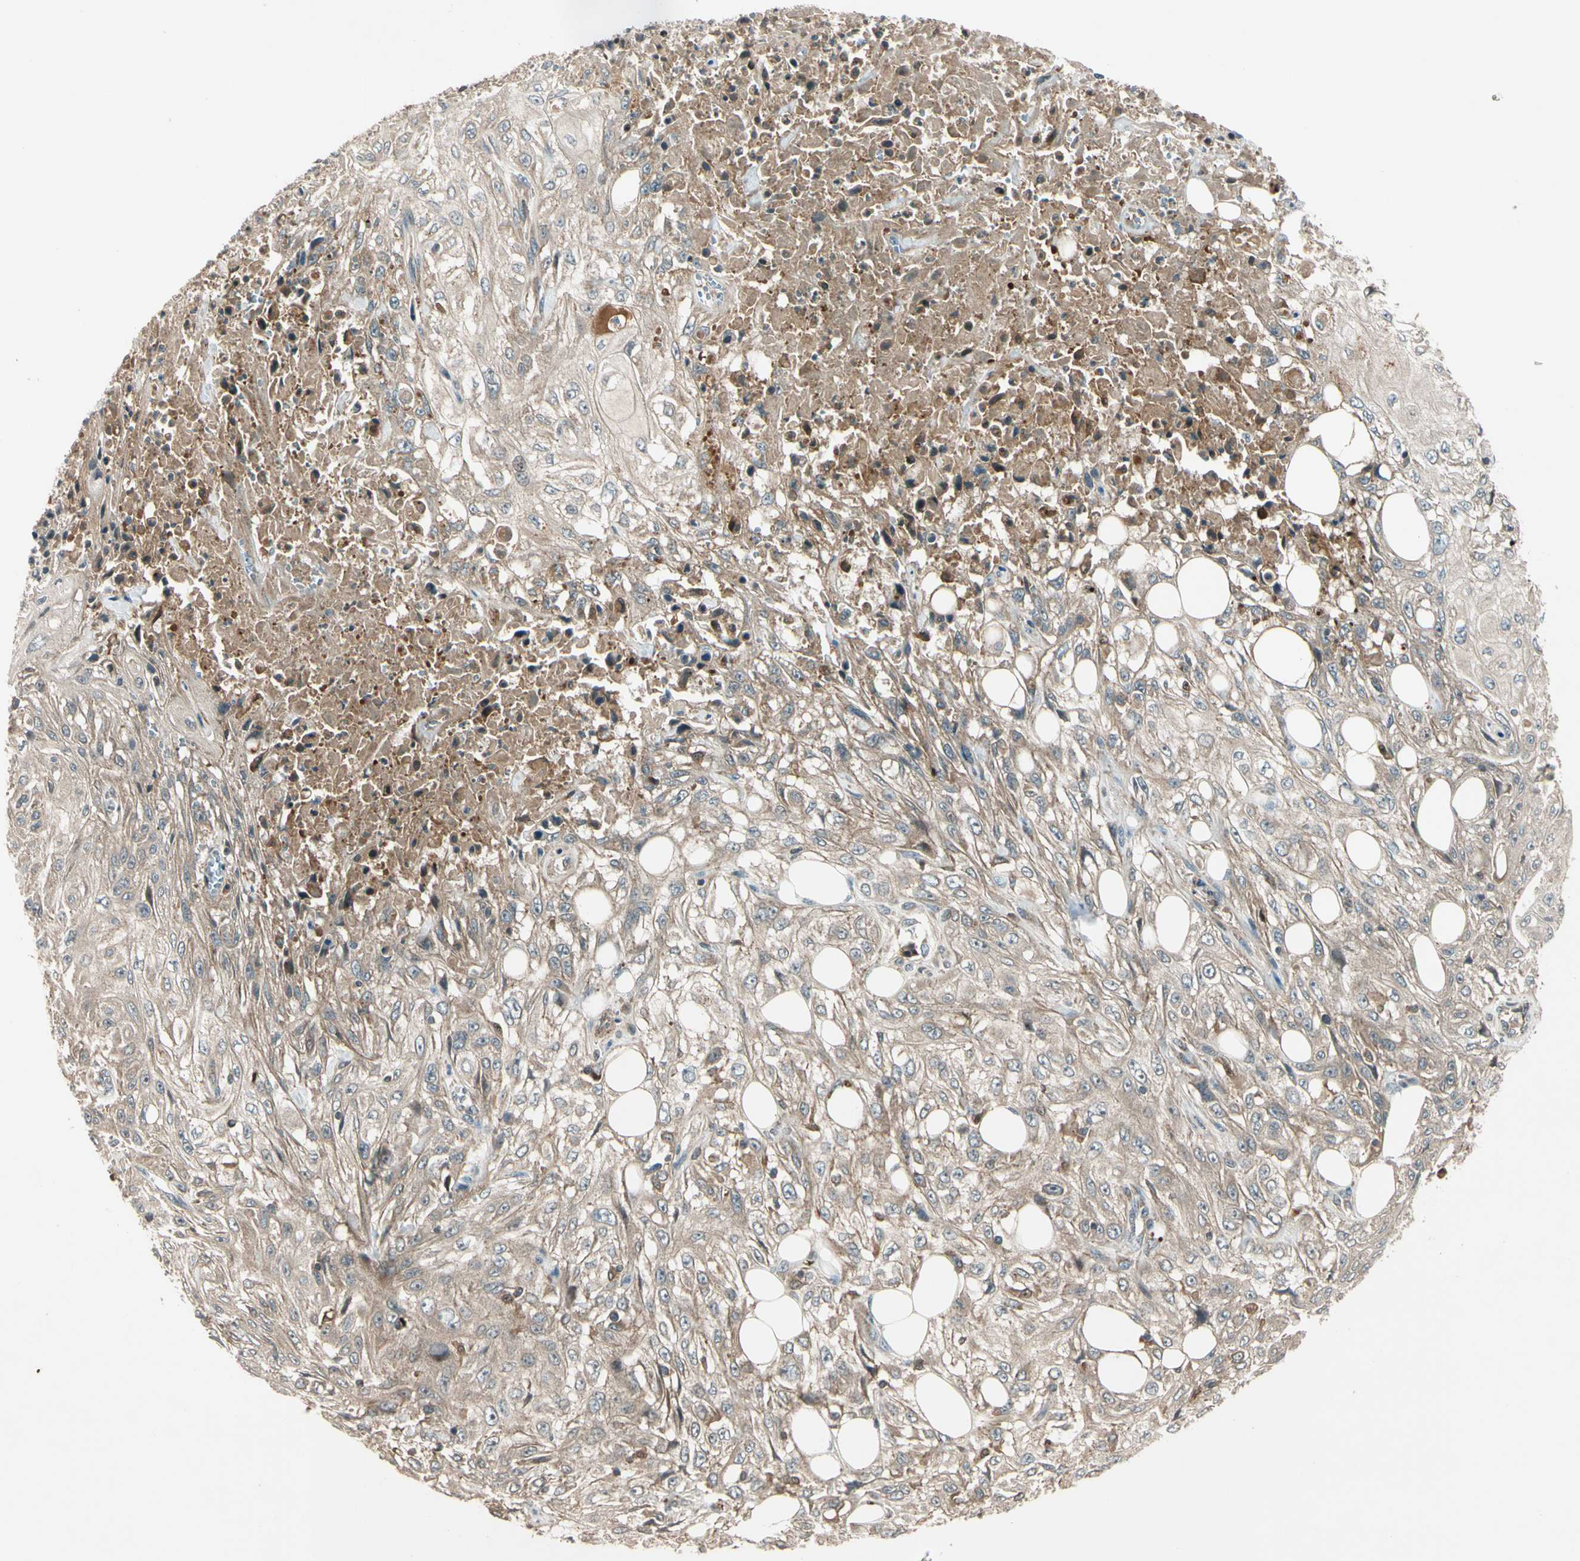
{"staining": {"intensity": "weak", "quantity": ">75%", "location": "cytoplasmic/membranous"}, "tissue": "skin cancer", "cell_type": "Tumor cells", "image_type": "cancer", "snomed": [{"axis": "morphology", "description": "Squamous cell carcinoma, NOS"}, {"axis": "morphology", "description": "Squamous cell carcinoma, metastatic, NOS"}, {"axis": "topography", "description": "Skin"}, {"axis": "topography", "description": "Lymph node"}], "caption": "Protein expression analysis of skin squamous cell carcinoma demonstrates weak cytoplasmic/membranous staining in approximately >75% of tumor cells.", "gene": "ACVR1C", "patient": {"sex": "male", "age": 75}}